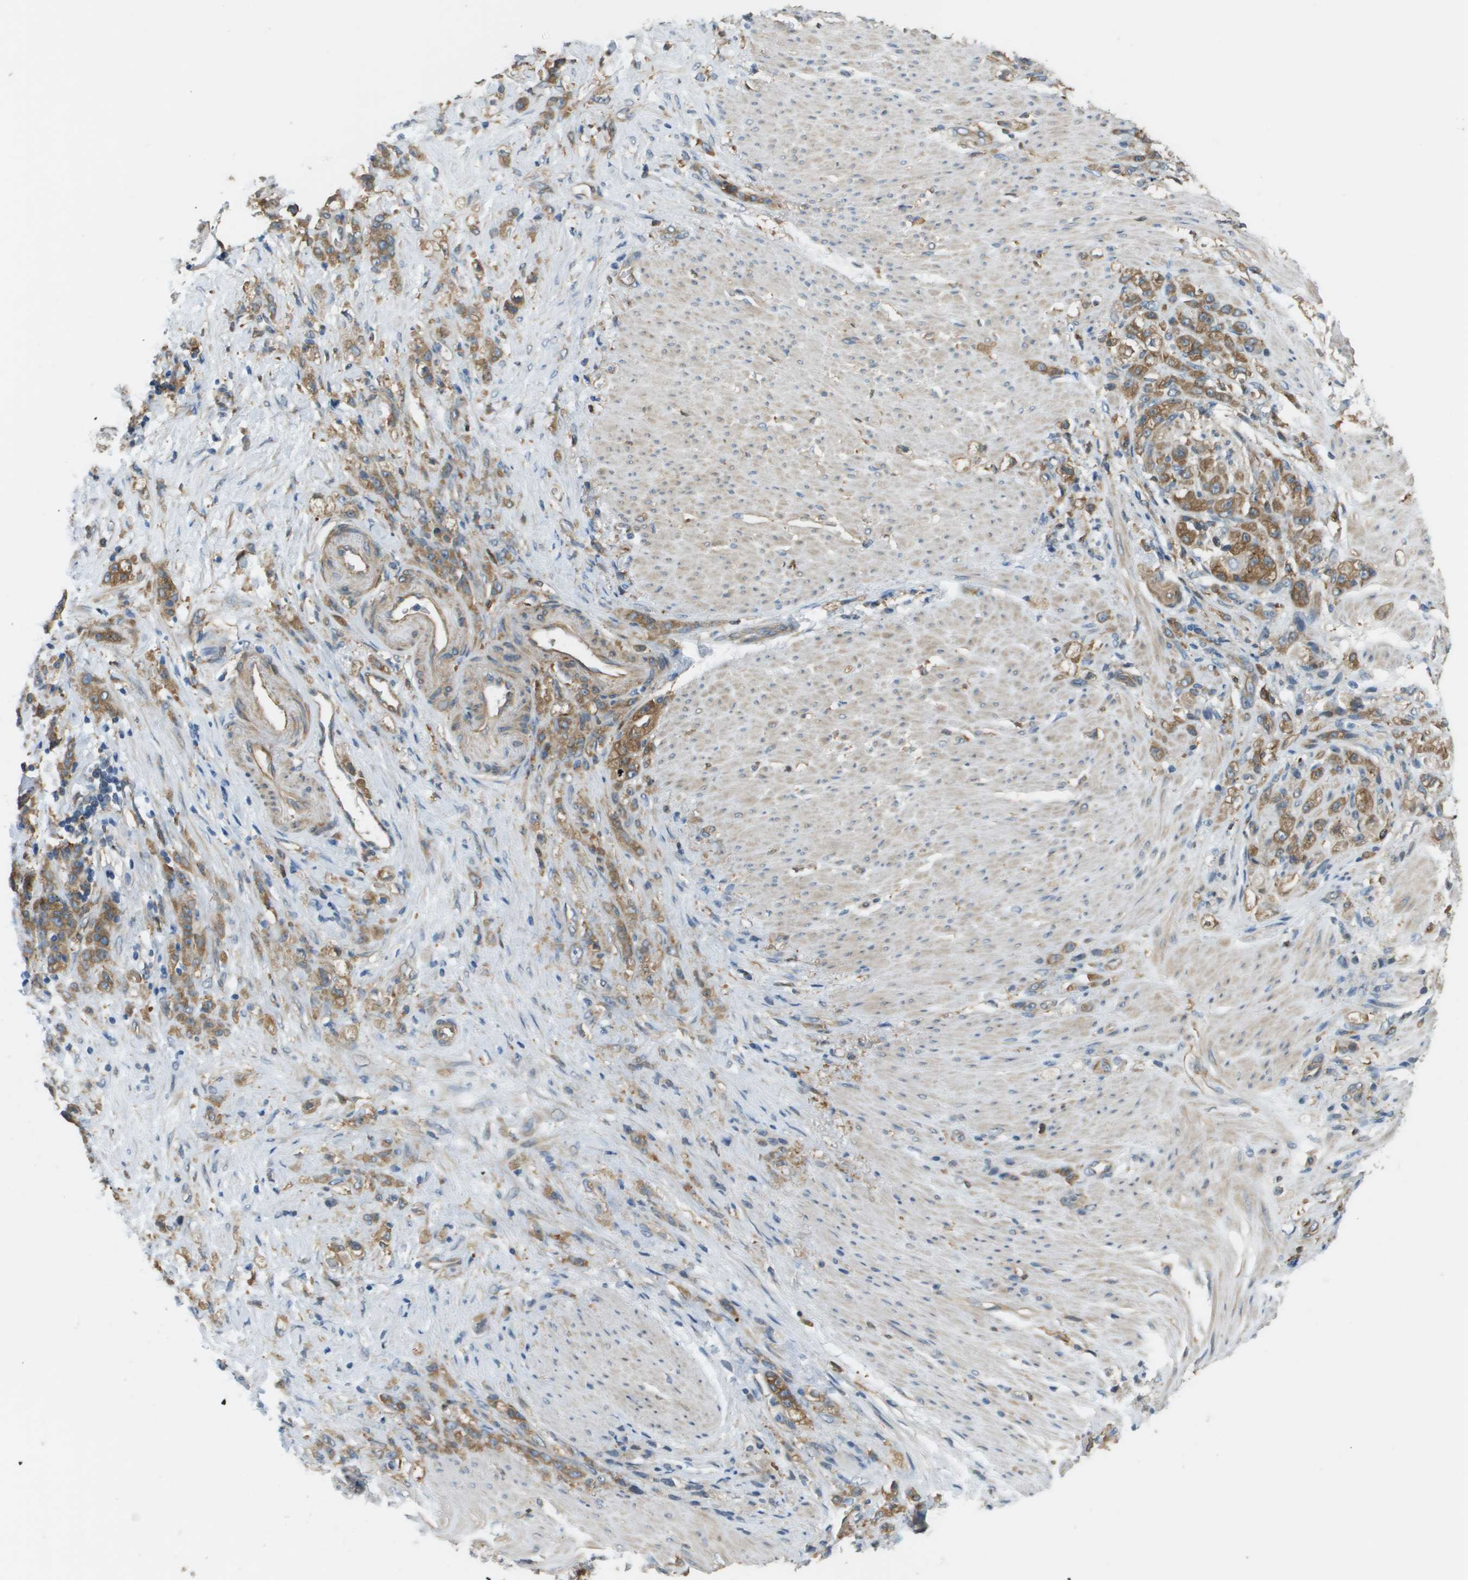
{"staining": {"intensity": "moderate", "quantity": ">75%", "location": "cytoplasmic/membranous"}, "tissue": "stomach cancer", "cell_type": "Tumor cells", "image_type": "cancer", "snomed": [{"axis": "morphology", "description": "Adenocarcinoma, NOS"}, {"axis": "topography", "description": "Stomach"}], "caption": "Human stomach adenocarcinoma stained for a protein (brown) displays moderate cytoplasmic/membranous positive positivity in about >75% of tumor cells.", "gene": "CORO1B", "patient": {"sex": "male", "age": 82}}